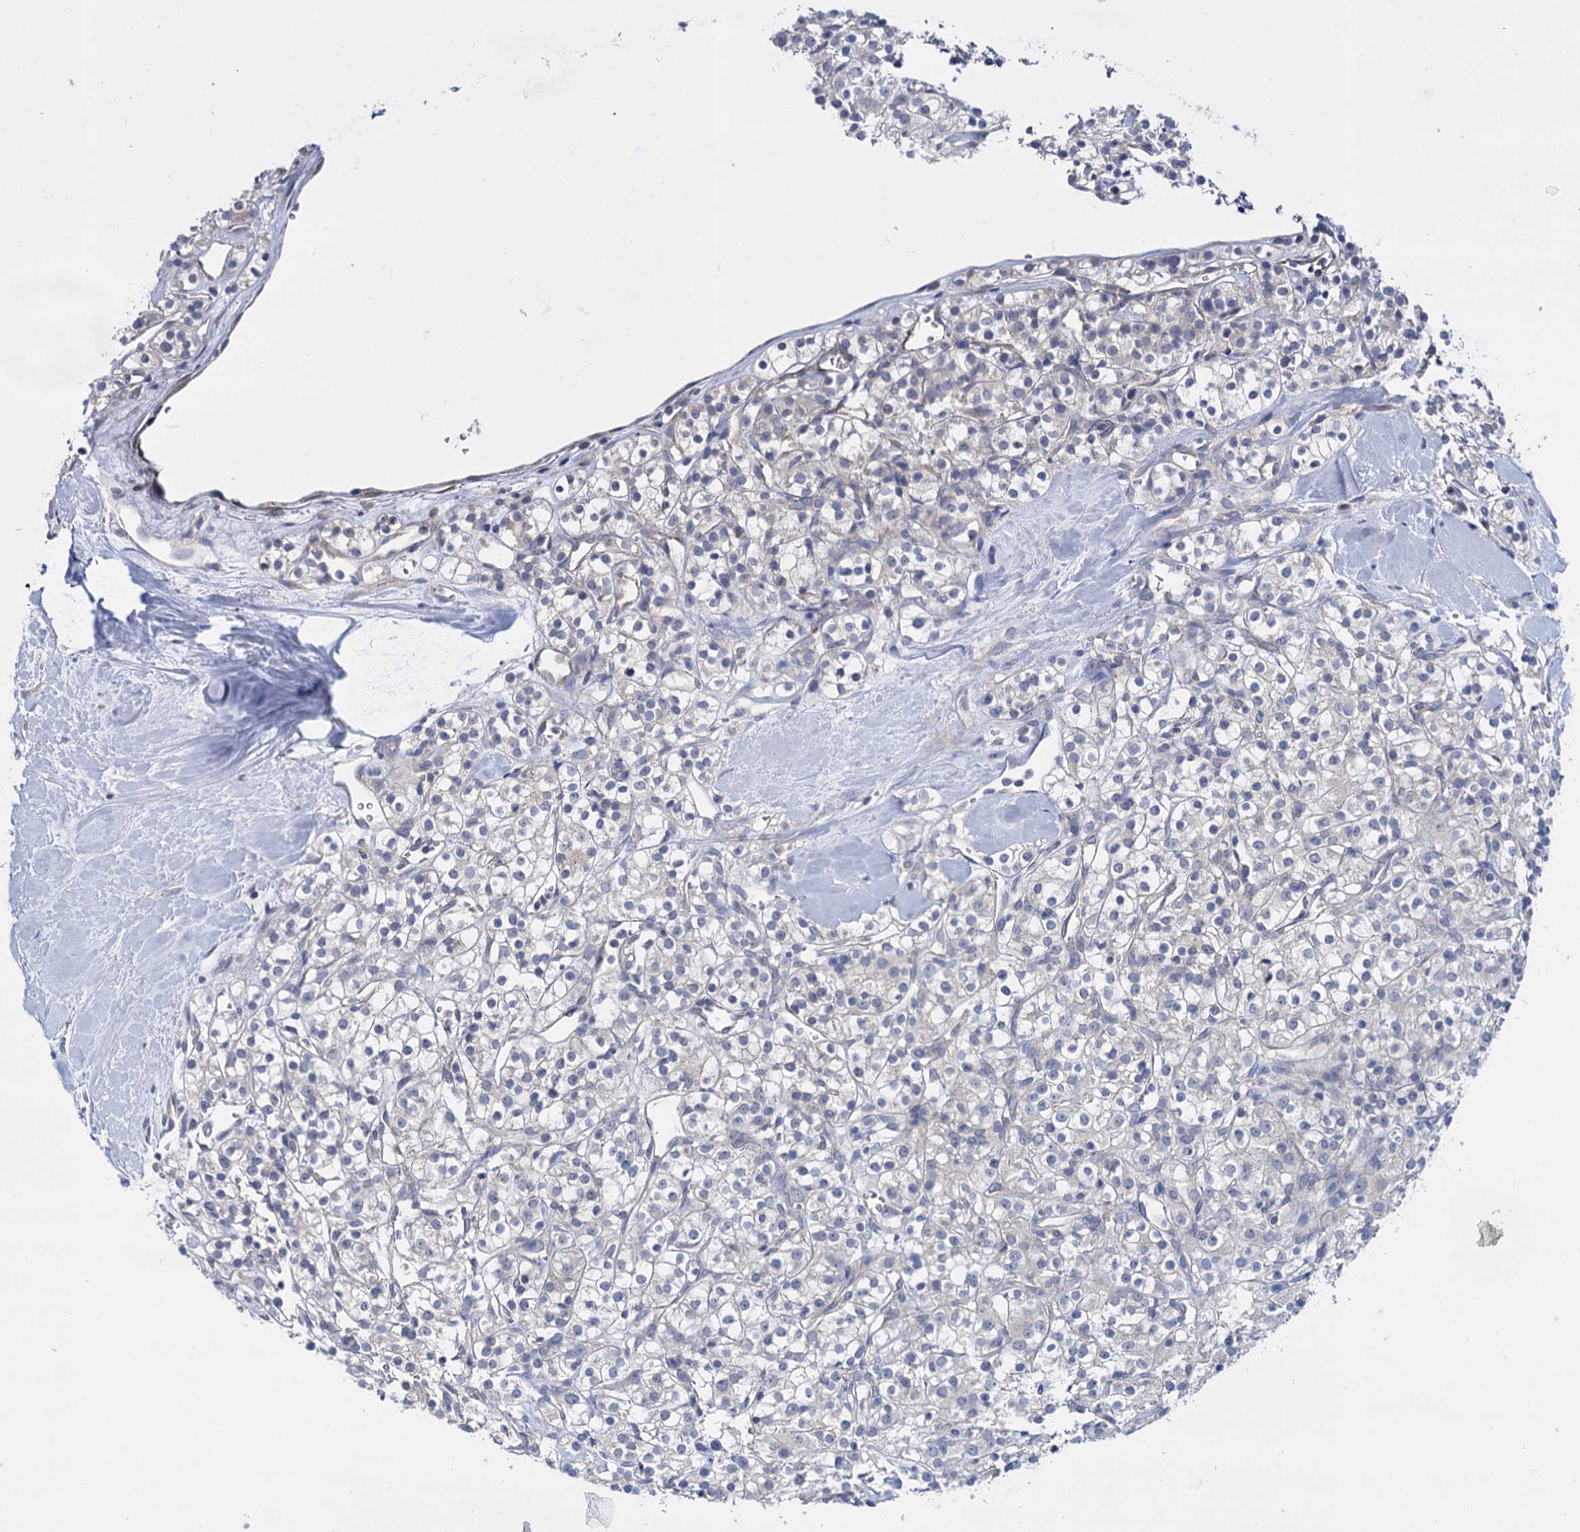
{"staining": {"intensity": "negative", "quantity": "none", "location": "none"}, "tissue": "renal cancer", "cell_type": "Tumor cells", "image_type": "cancer", "snomed": [{"axis": "morphology", "description": "Adenocarcinoma, NOS"}, {"axis": "topography", "description": "Kidney"}], "caption": "High magnification brightfield microscopy of renal adenocarcinoma stained with DAB (3,3'-diaminobenzidine) (brown) and counterstained with hematoxylin (blue): tumor cells show no significant staining.", "gene": "GSTM2", "patient": {"sex": "male", "age": 77}}